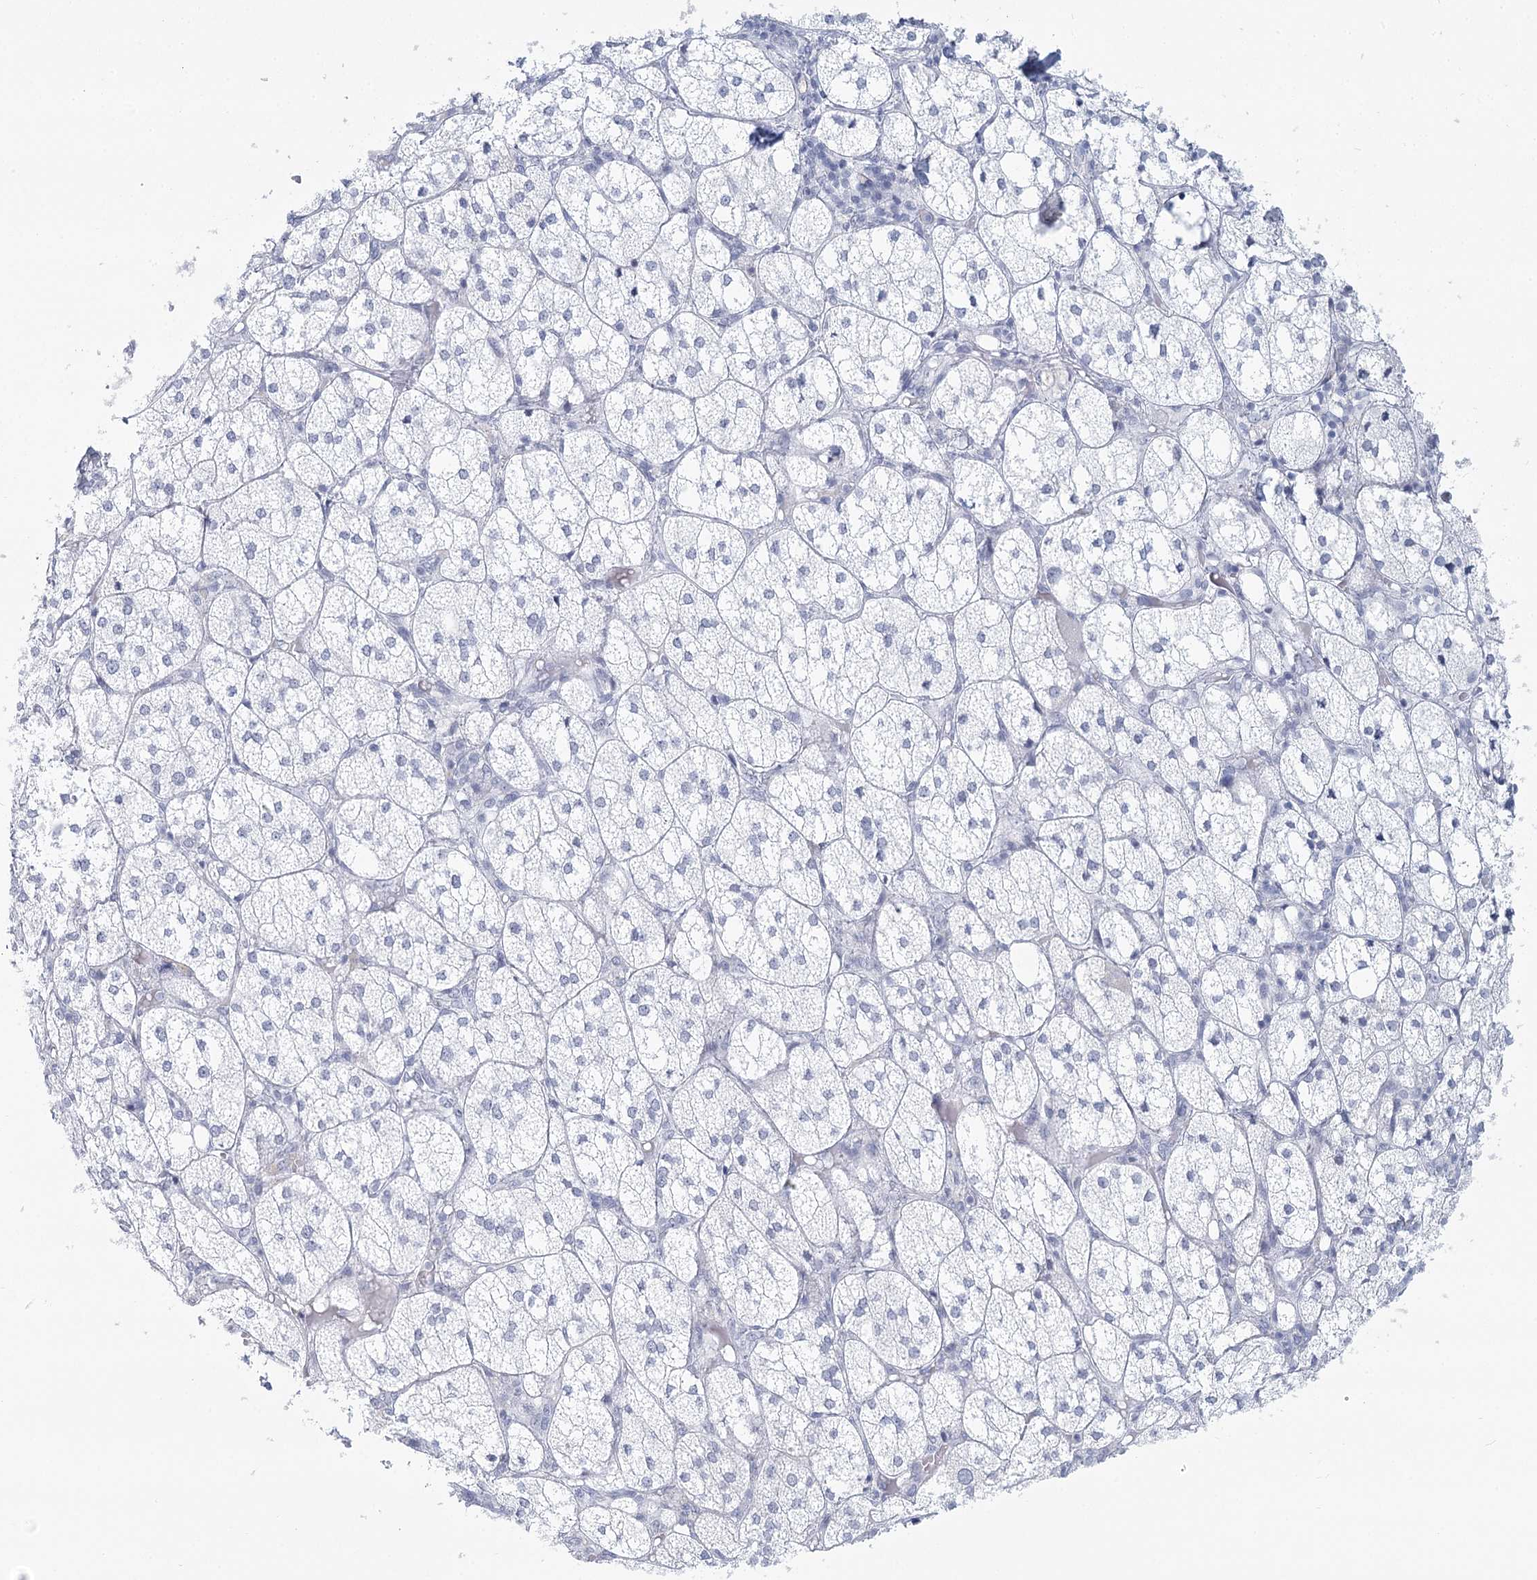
{"staining": {"intensity": "weak", "quantity": "<25%", "location": "cytoplasmic/membranous"}, "tissue": "adrenal gland", "cell_type": "Glandular cells", "image_type": "normal", "snomed": [{"axis": "morphology", "description": "Normal tissue, NOS"}, {"axis": "topography", "description": "Adrenal gland"}], "caption": "The immunohistochemistry micrograph has no significant staining in glandular cells of adrenal gland. The staining is performed using DAB brown chromogen with nuclei counter-stained in using hematoxylin.", "gene": "WNT8B", "patient": {"sex": "female", "age": 61}}